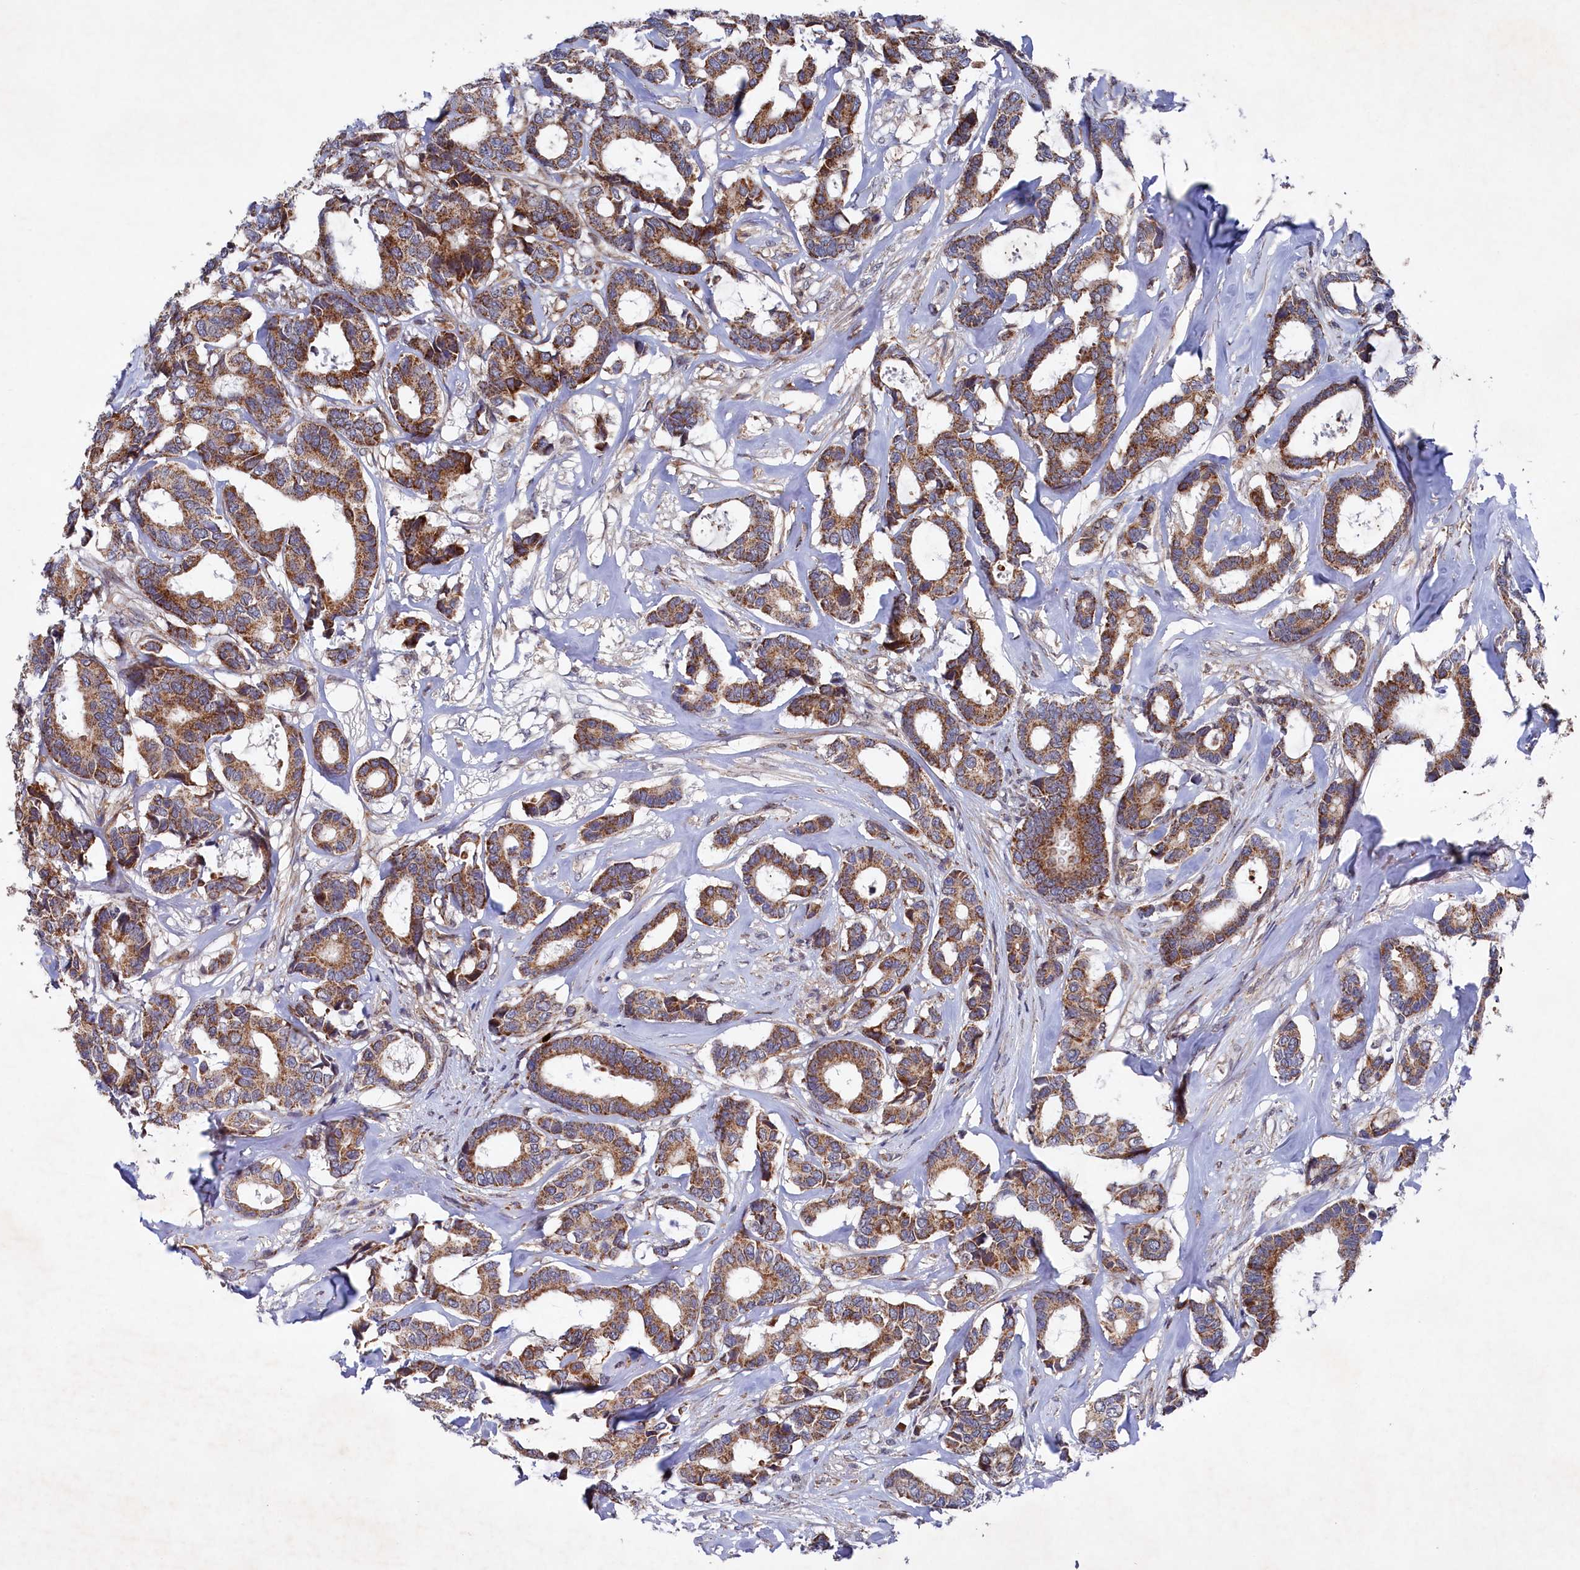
{"staining": {"intensity": "moderate", "quantity": ">75%", "location": "cytoplasmic/membranous"}, "tissue": "breast cancer", "cell_type": "Tumor cells", "image_type": "cancer", "snomed": [{"axis": "morphology", "description": "Duct carcinoma"}, {"axis": "topography", "description": "Breast"}], "caption": "Breast cancer (invasive ductal carcinoma) stained with a brown dye displays moderate cytoplasmic/membranous positive staining in approximately >75% of tumor cells.", "gene": "CHCHD1", "patient": {"sex": "female", "age": 87}}